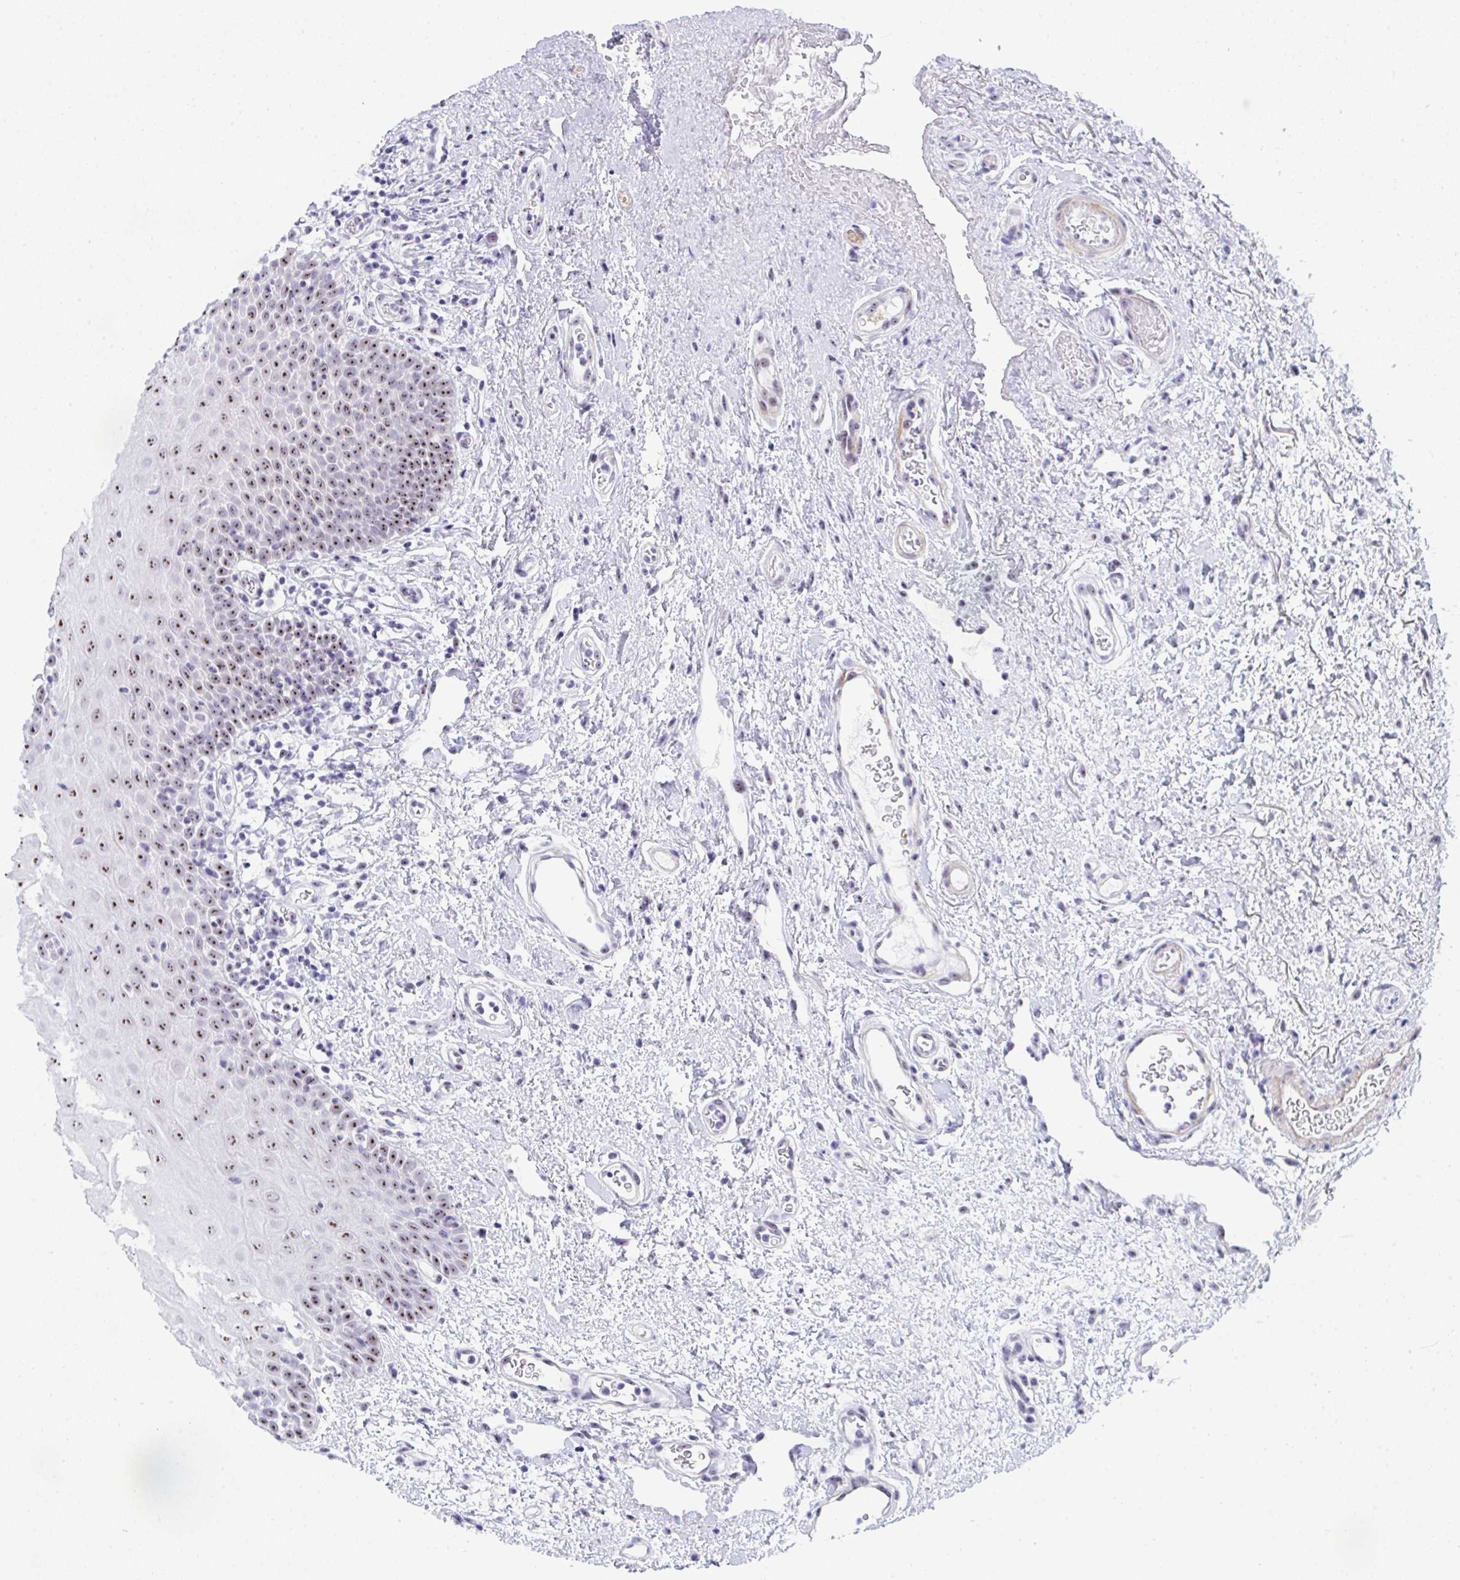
{"staining": {"intensity": "moderate", "quantity": ">75%", "location": "nuclear"}, "tissue": "oral mucosa", "cell_type": "Squamous epithelial cells", "image_type": "normal", "snomed": [{"axis": "morphology", "description": "Normal tissue, NOS"}, {"axis": "topography", "description": "Oral tissue"}, {"axis": "topography", "description": "Head-Neck"}], "caption": "High-power microscopy captured an immunohistochemistry (IHC) micrograph of benign oral mucosa, revealing moderate nuclear expression in approximately >75% of squamous epithelial cells. The staining was performed using DAB (3,3'-diaminobenzidine), with brown indicating positive protein expression. Nuclei are stained blue with hematoxylin.", "gene": "NOP10", "patient": {"sex": "female", "age": 55}}